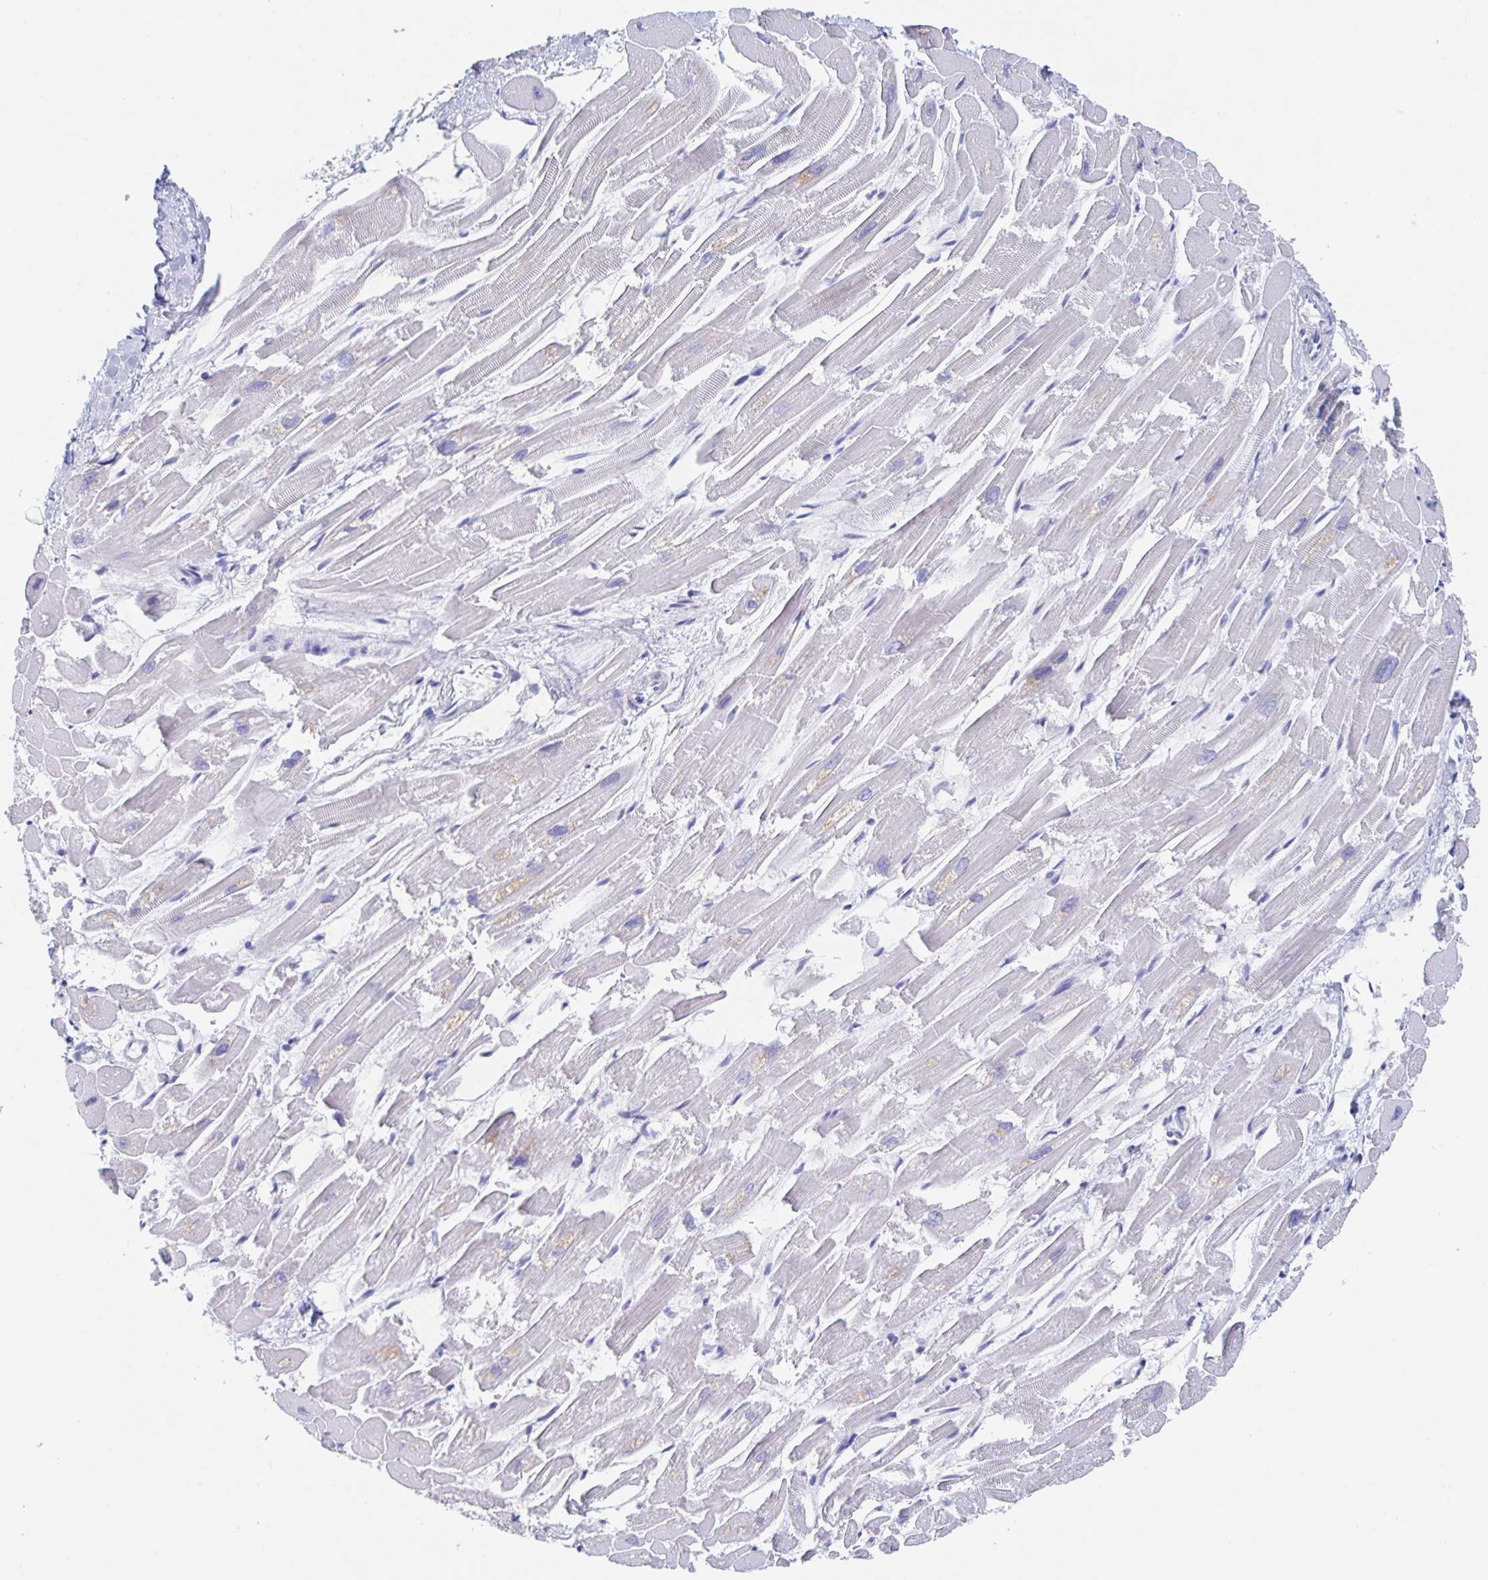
{"staining": {"intensity": "negative", "quantity": "none", "location": "none"}, "tissue": "heart muscle", "cell_type": "Cardiomyocytes", "image_type": "normal", "snomed": [{"axis": "morphology", "description": "Normal tissue, NOS"}, {"axis": "topography", "description": "Heart"}], "caption": "An image of heart muscle stained for a protein displays no brown staining in cardiomyocytes. (Immunohistochemistry, brightfield microscopy, high magnification).", "gene": "DMBT1", "patient": {"sex": "male", "age": 54}}